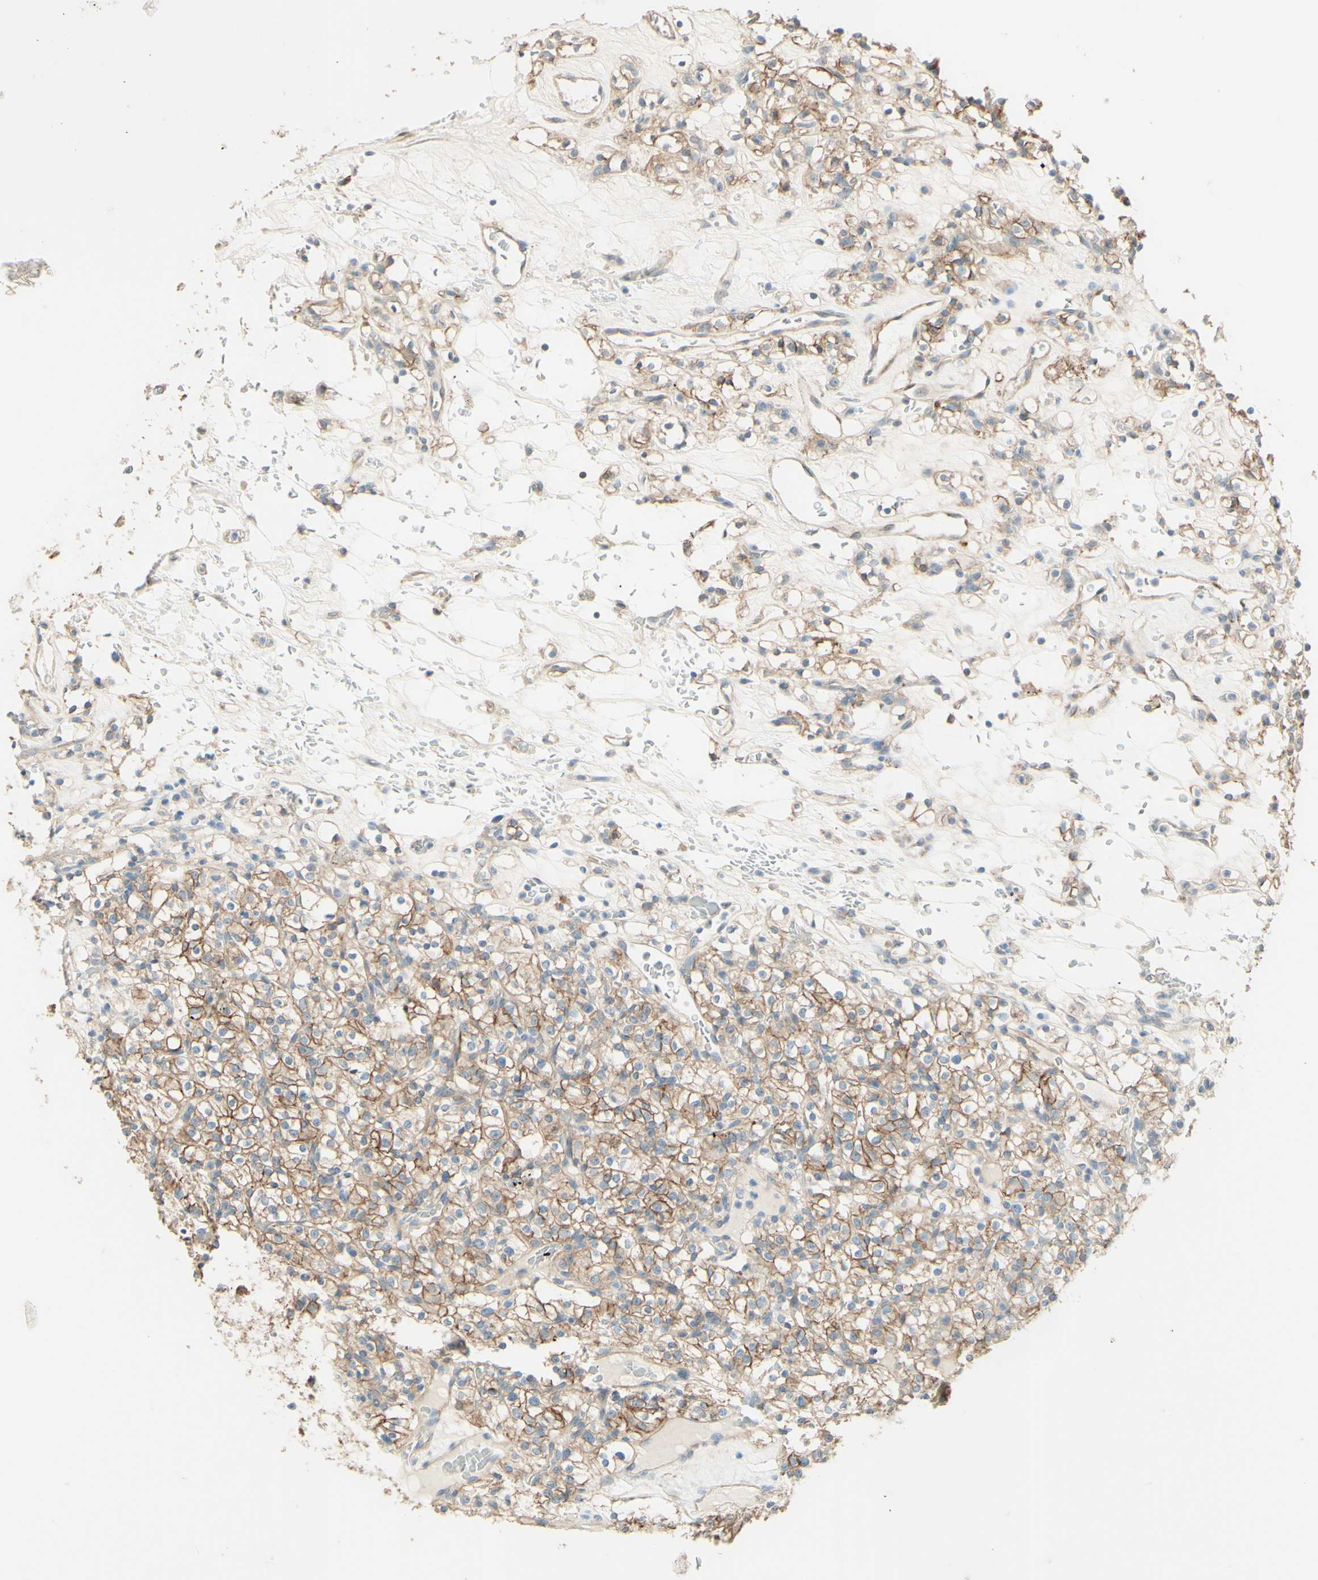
{"staining": {"intensity": "moderate", "quantity": "25%-75%", "location": "cytoplasmic/membranous"}, "tissue": "renal cancer", "cell_type": "Tumor cells", "image_type": "cancer", "snomed": [{"axis": "morphology", "description": "Normal tissue, NOS"}, {"axis": "morphology", "description": "Adenocarcinoma, NOS"}, {"axis": "topography", "description": "Kidney"}], "caption": "Renal adenocarcinoma stained for a protein (brown) demonstrates moderate cytoplasmic/membranous positive staining in approximately 25%-75% of tumor cells.", "gene": "RNF149", "patient": {"sex": "female", "age": 72}}